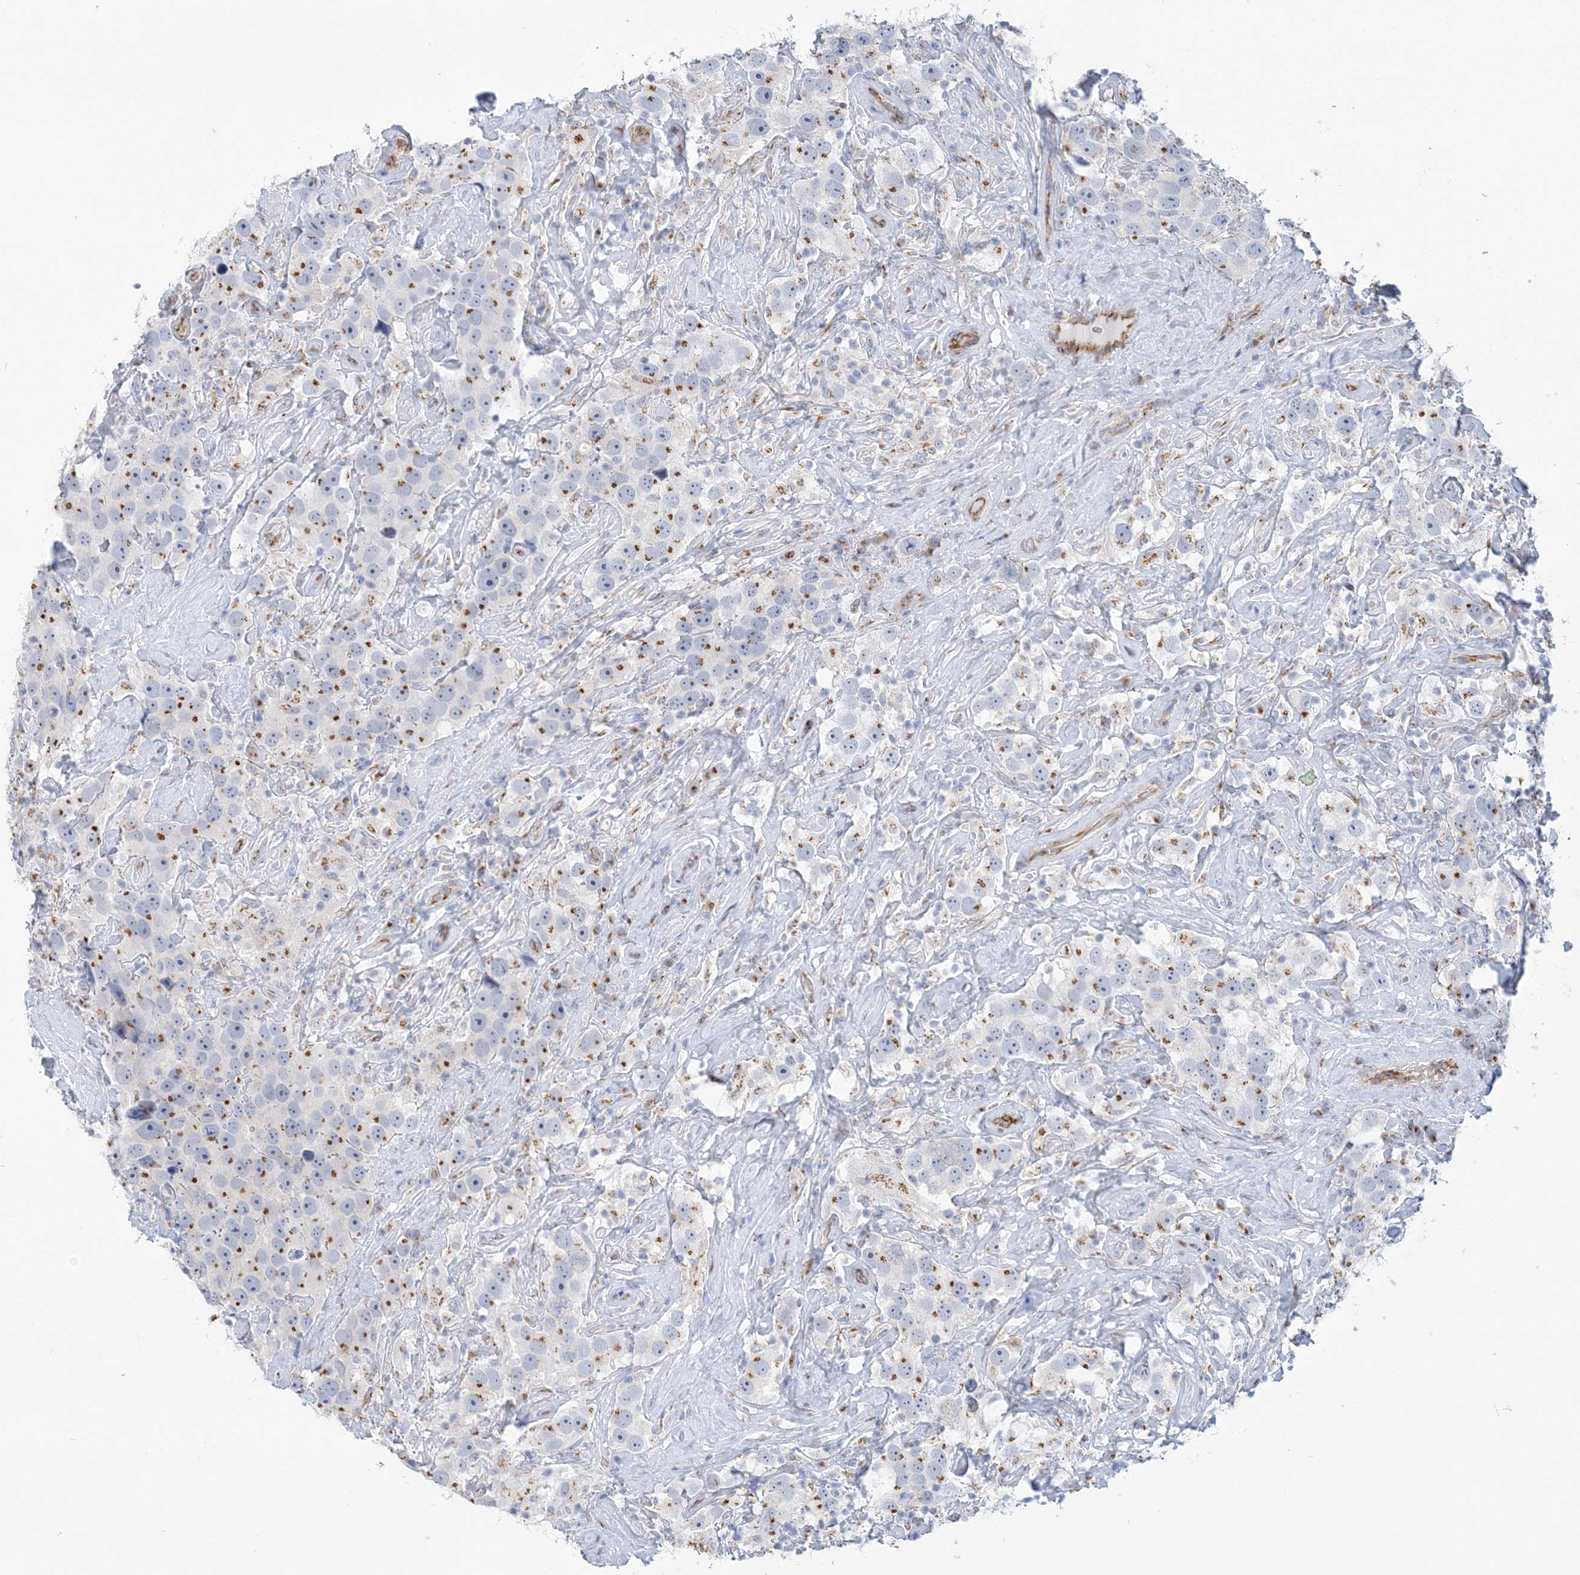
{"staining": {"intensity": "moderate", "quantity": "25%-75%", "location": "cytoplasmic/membranous"}, "tissue": "testis cancer", "cell_type": "Tumor cells", "image_type": "cancer", "snomed": [{"axis": "morphology", "description": "Seminoma, NOS"}, {"axis": "topography", "description": "Testis"}], "caption": "Seminoma (testis) tissue demonstrates moderate cytoplasmic/membranous positivity in approximately 25%-75% of tumor cells", "gene": "PLEKHG4B", "patient": {"sex": "male", "age": 49}}